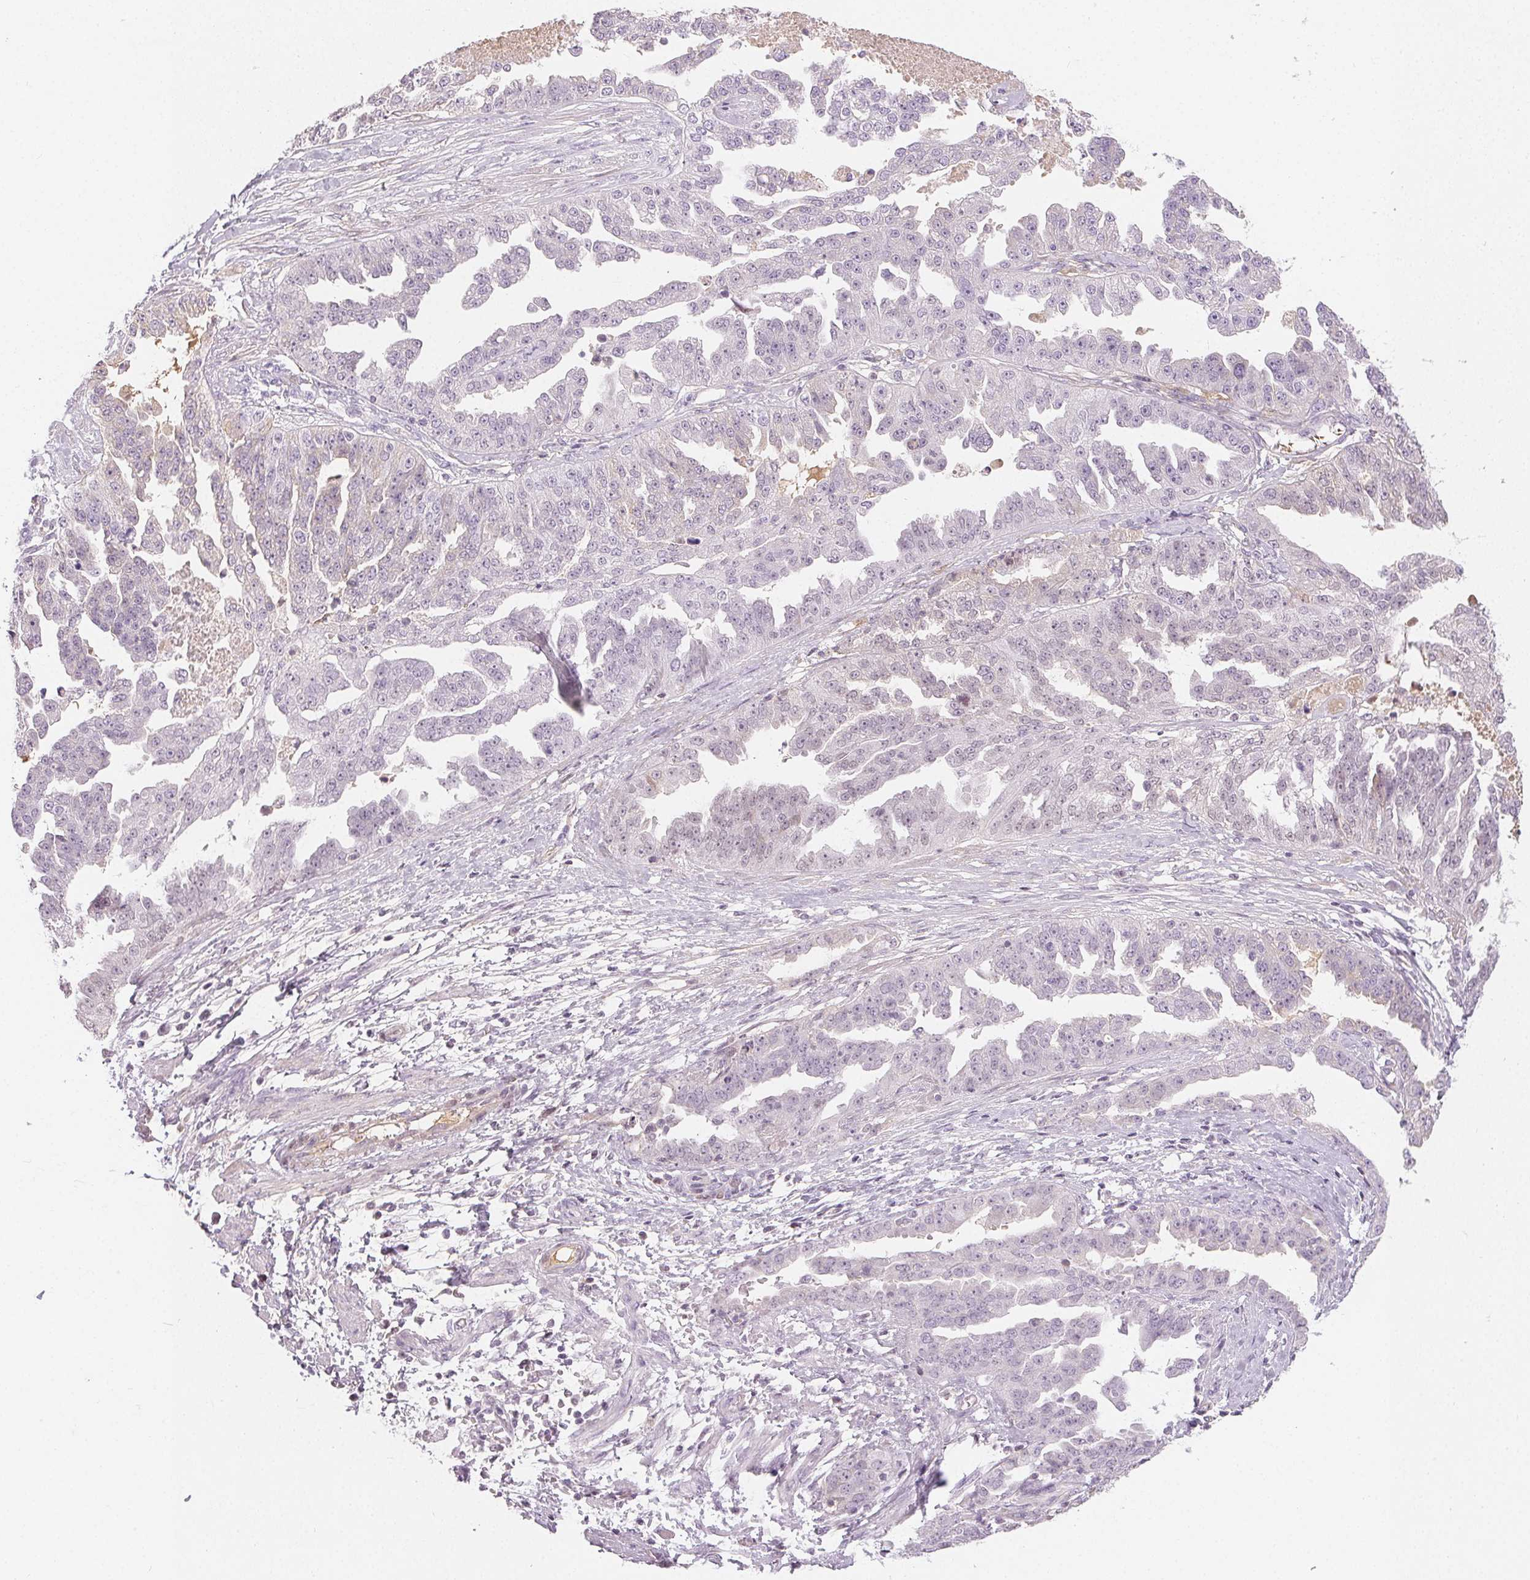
{"staining": {"intensity": "negative", "quantity": "none", "location": "none"}, "tissue": "ovarian cancer", "cell_type": "Tumor cells", "image_type": "cancer", "snomed": [{"axis": "morphology", "description": "Cystadenocarcinoma, serous, NOS"}, {"axis": "topography", "description": "Ovary"}], "caption": "An IHC histopathology image of ovarian serous cystadenocarcinoma is shown. There is no staining in tumor cells of ovarian serous cystadenocarcinoma.", "gene": "AFM", "patient": {"sex": "female", "age": 58}}